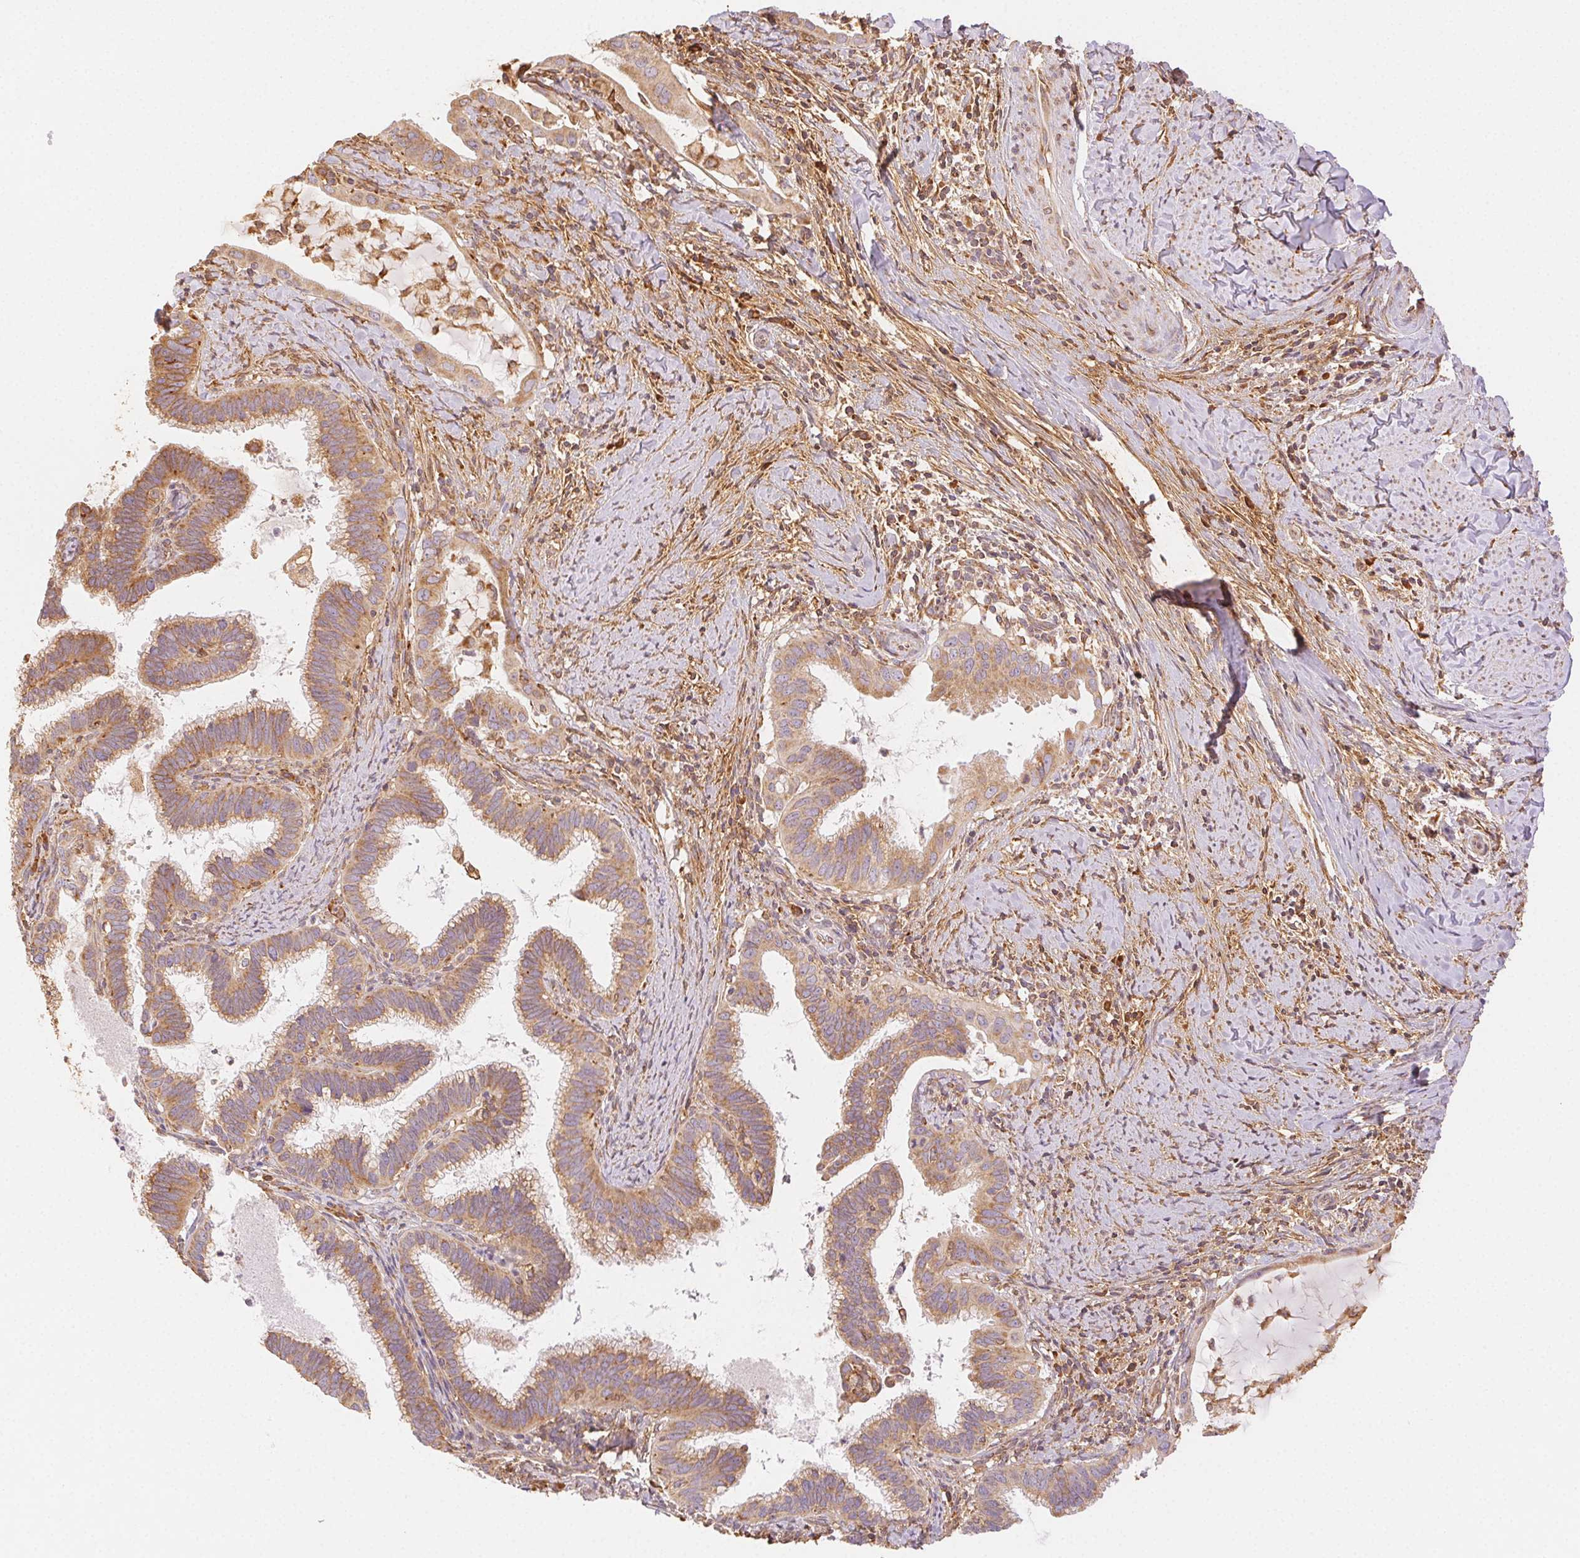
{"staining": {"intensity": "moderate", "quantity": ">75%", "location": "cytoplasmic/membranous"}, "tissue": "cervical cancer", "cell_type": "Tumor cells", "image_type": "cancer", "snomed": [{"axis": "morphology", "description": "Adenocarcinoma, NOS"}, {"axis": "topography", "description": "Cervix"}], "caption": "Human cervical cancer stained for a protein (brown) shows moderate cytoplasmic/membranous positive expression in approximately >75% of tumor cells.", "gene": "ENTREP1", "patient": {"sex": "female", "age": 61}}